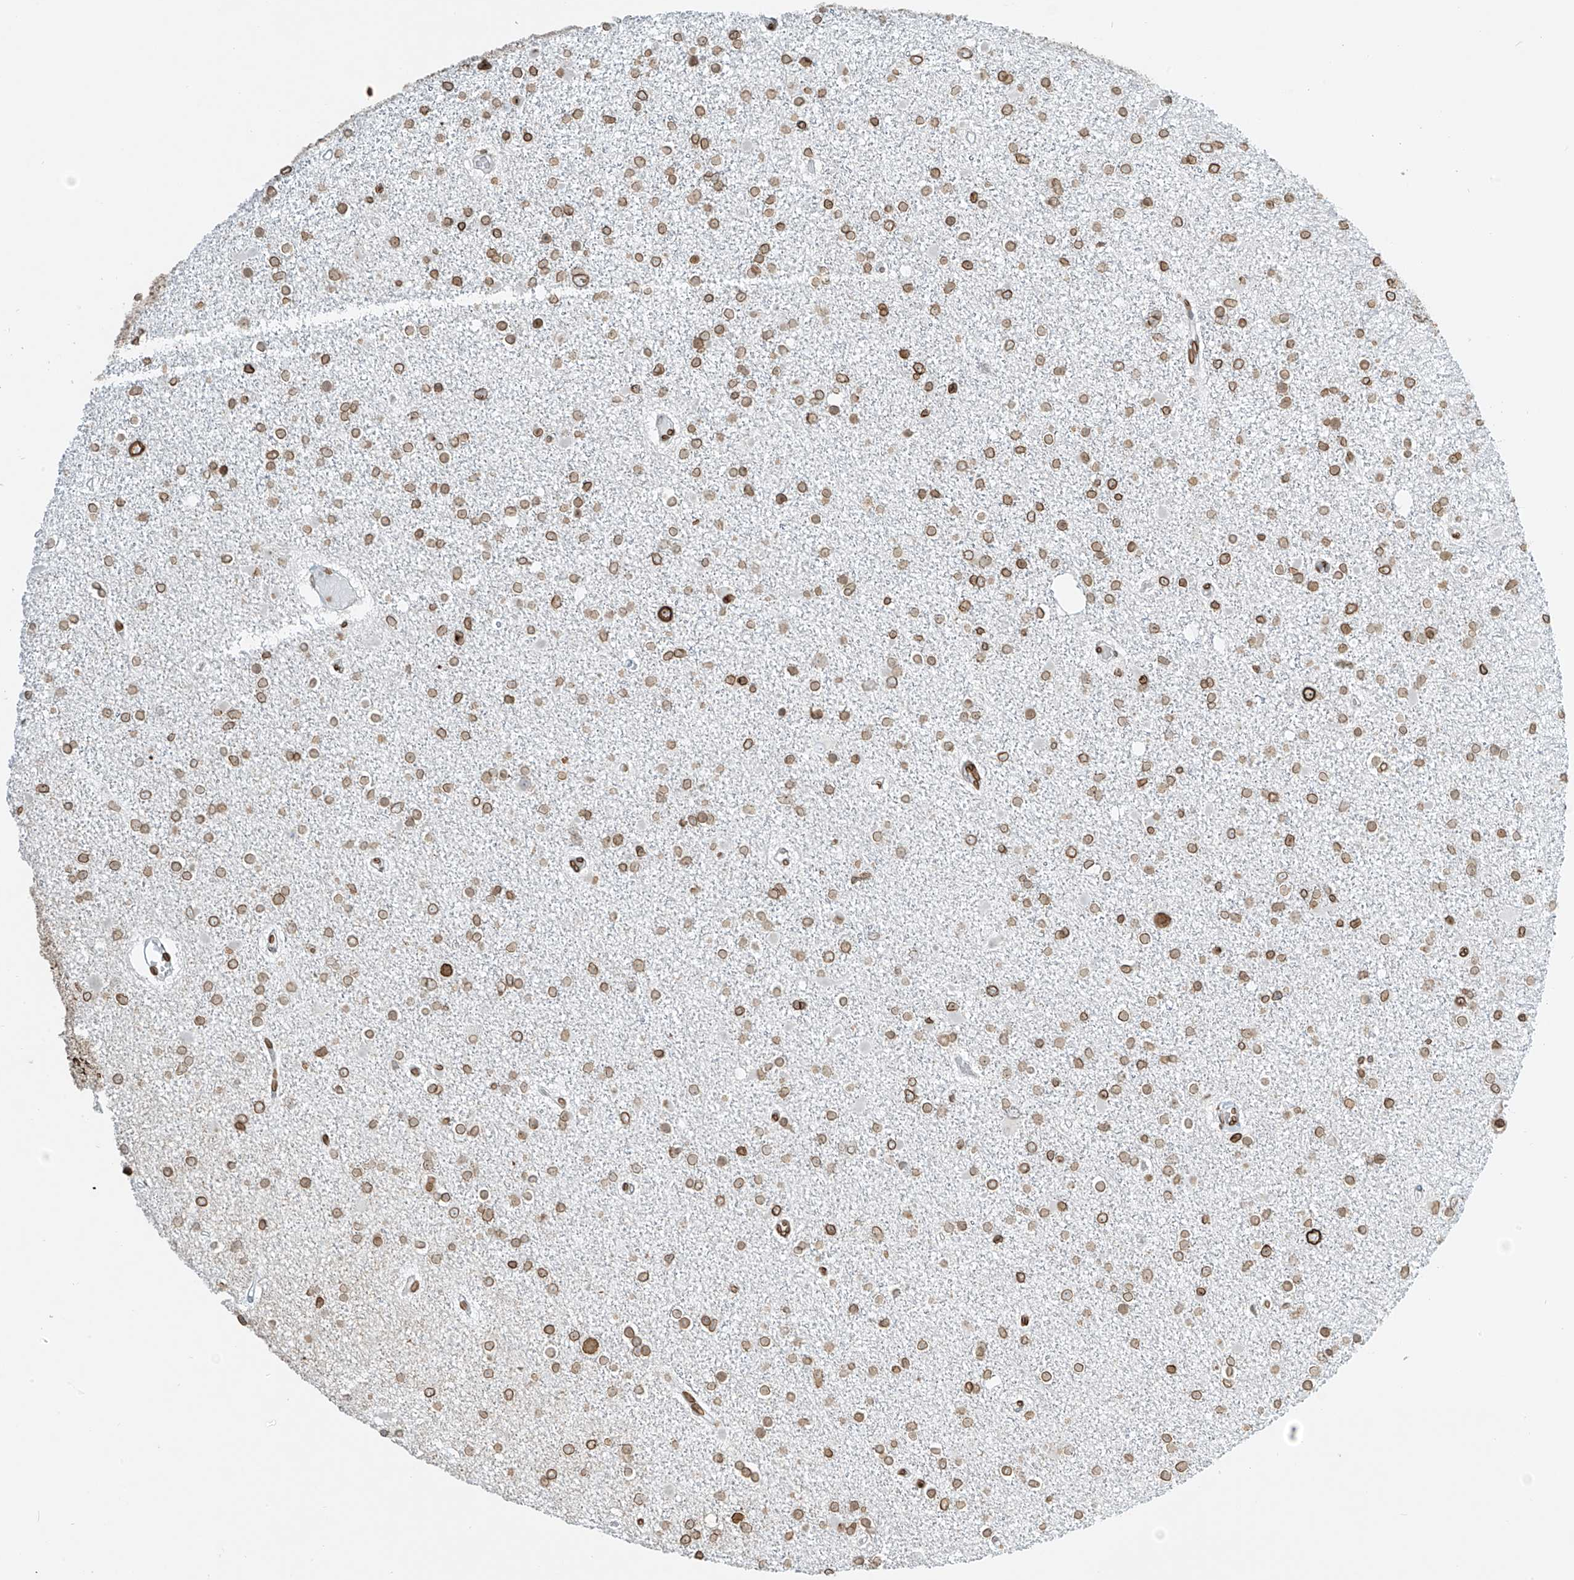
{"staining": {"intensity": "moderate", "quantity": ">75%", "location": "cytoplasmic/membranous,nuclear"}, "tissue": "glioma", "cell_type": "Tumor cells", "image_type": "cancer", "snomed": [{"axis": "morphology", "description": "Glioma, malignant, Low grade"}, {"axis": "topography", "description": "Brain"}], "caption": "Moderate cytoplasmic/membranous and nuclear protein expression is appreciated in approximately >75% of tumor cells in glioma.", "gene": "SAMD15", "patient": {"sex": "female", "age": 22}}